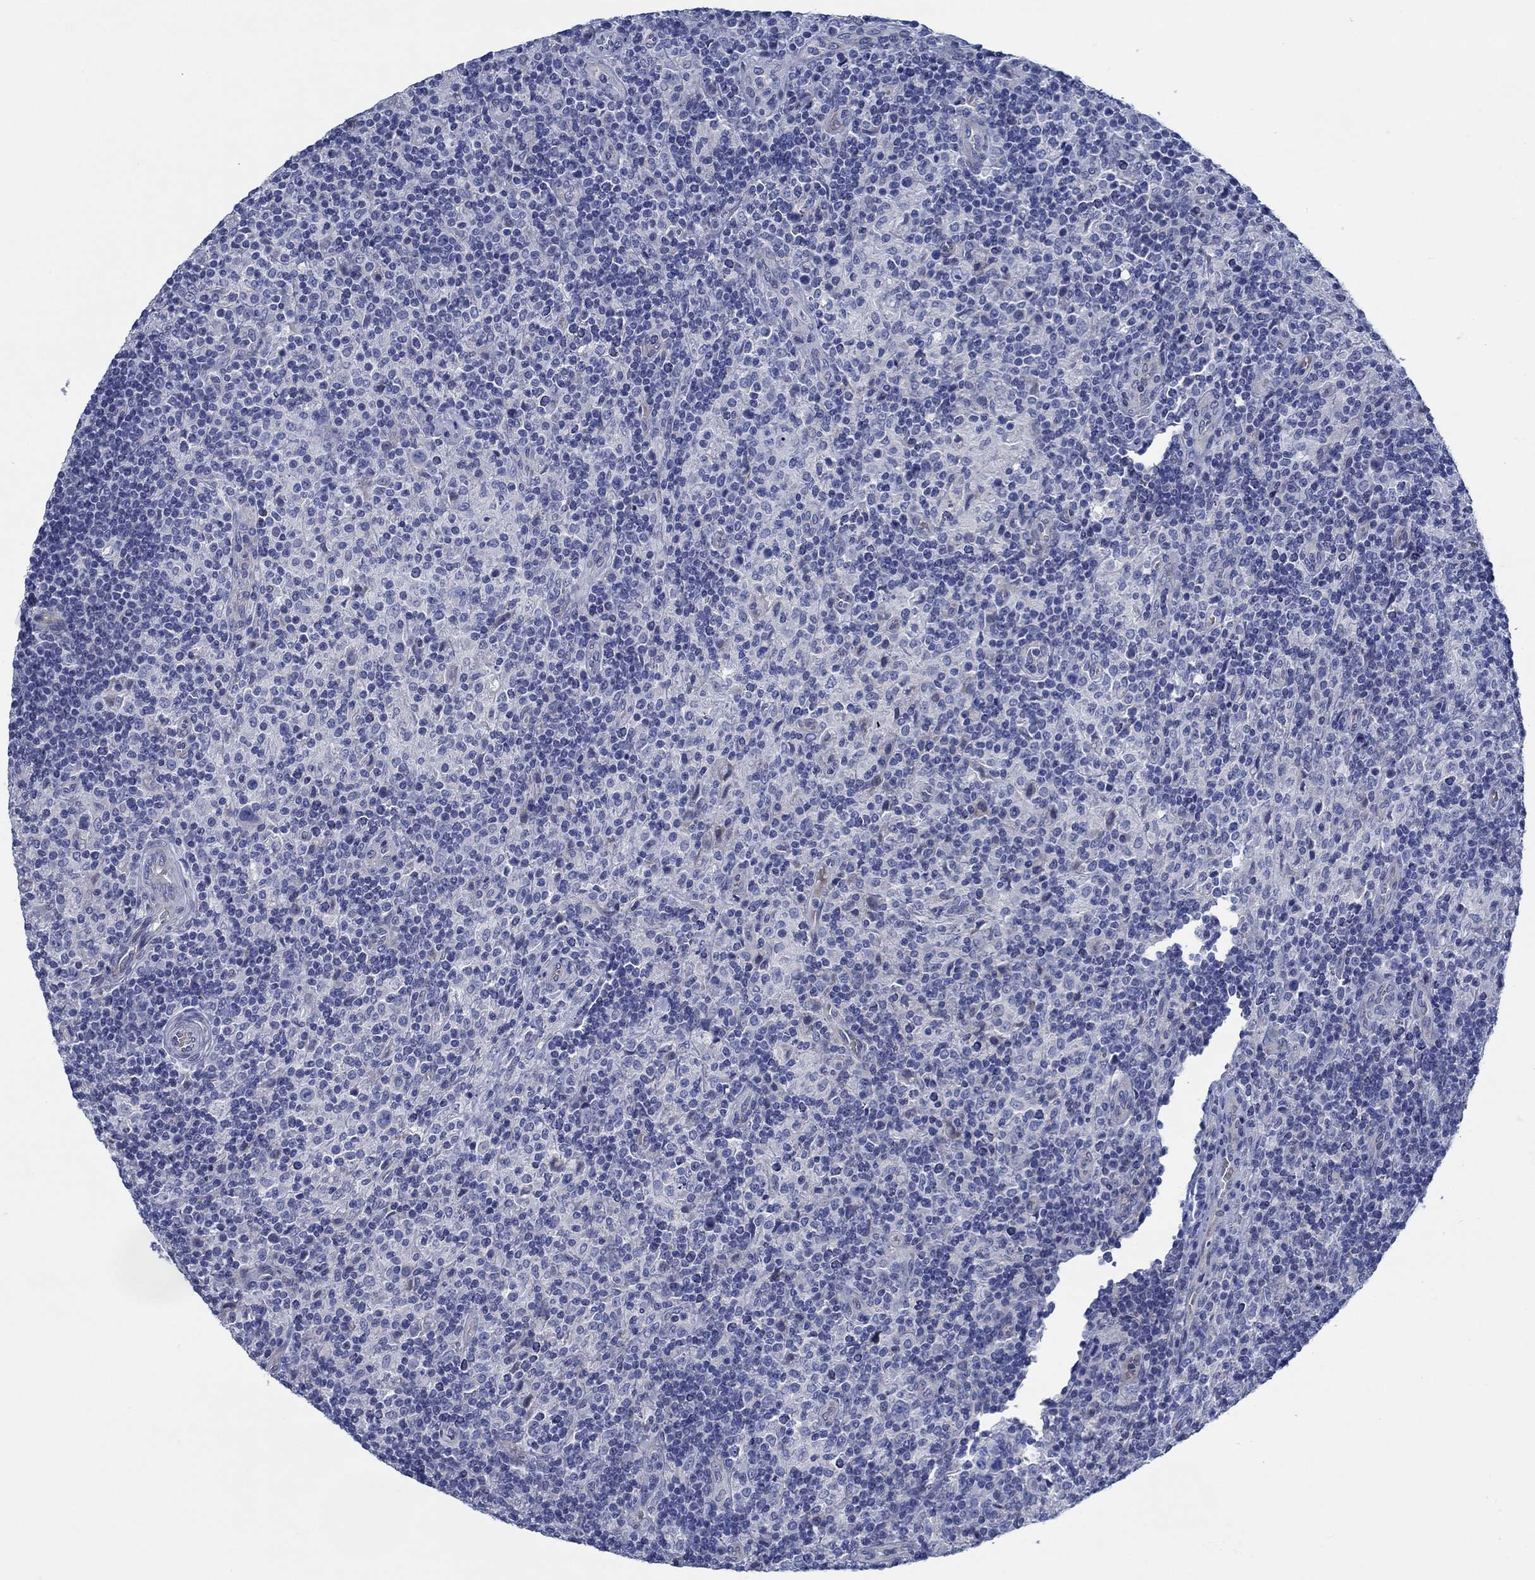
{"staining": {"intensity": "negative", "quantity": "none", "location": "none"}, "tissue": "lymphoma", "cell_type": "Tumor cells", "image_type": "cancer", "snomed": [{"axis": "morphology", "description": "Hodgkin's disease, NOS"}, {"axis": "topography", "description": "Lymph node"}], "caption": "High magnification brightfield microscopy of lymphoma stained with DAB (3,3'-diaminobenzidine) (brown) and counterstained with hematoxylin (blue): tumor cells show no significant expression. The staining was performed using DAB (3,3'-diaminobenzidine) to visualize the protein expression in brown, while the nuclei were stained in blue with hematoxylin (Magnification: 20x).", "gene": "SVEP1", "patient": {"sex": "male", "age": 70}}